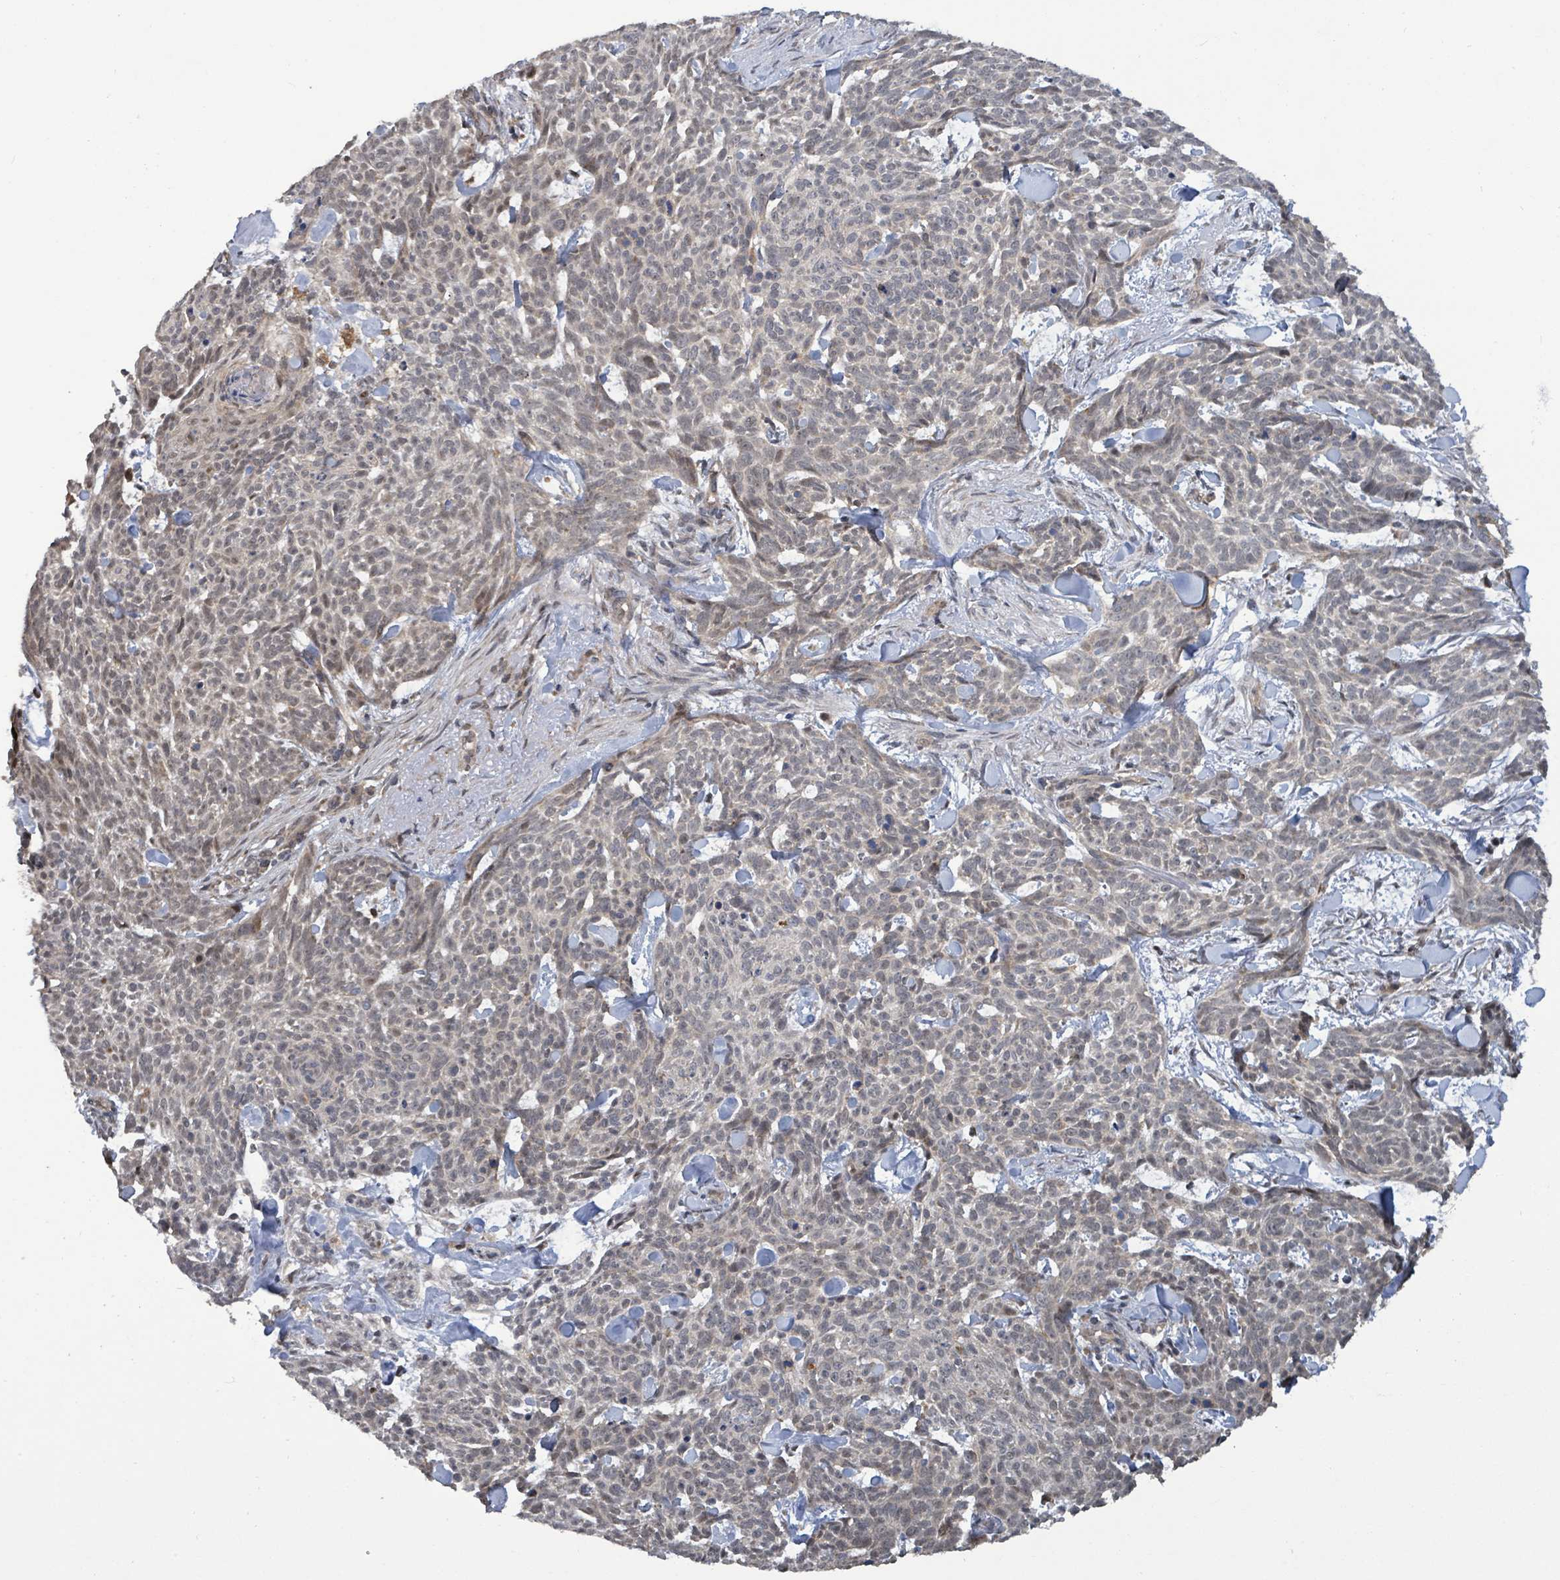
{"staining": {"intensity": "negative", "quantity": "none", "location": "none"}, "tissue": "skin cancer", "cell_type": "Tumor cells", "image_type": "cancer", "snomed": [{"axis": "morphology", "description": "Basal cell carcinoma"}, {"axis": "topography", "description": "Skin"}], "caption": "High magnification brightfield microscopy of basal cell carcinoma (skin) stained with DAB (brown) and counterstained with hematoxylin (blue): tumor cells show no significant expression.", "gene": "COQ6", "patient": {"sex": "female", "age": 93}}